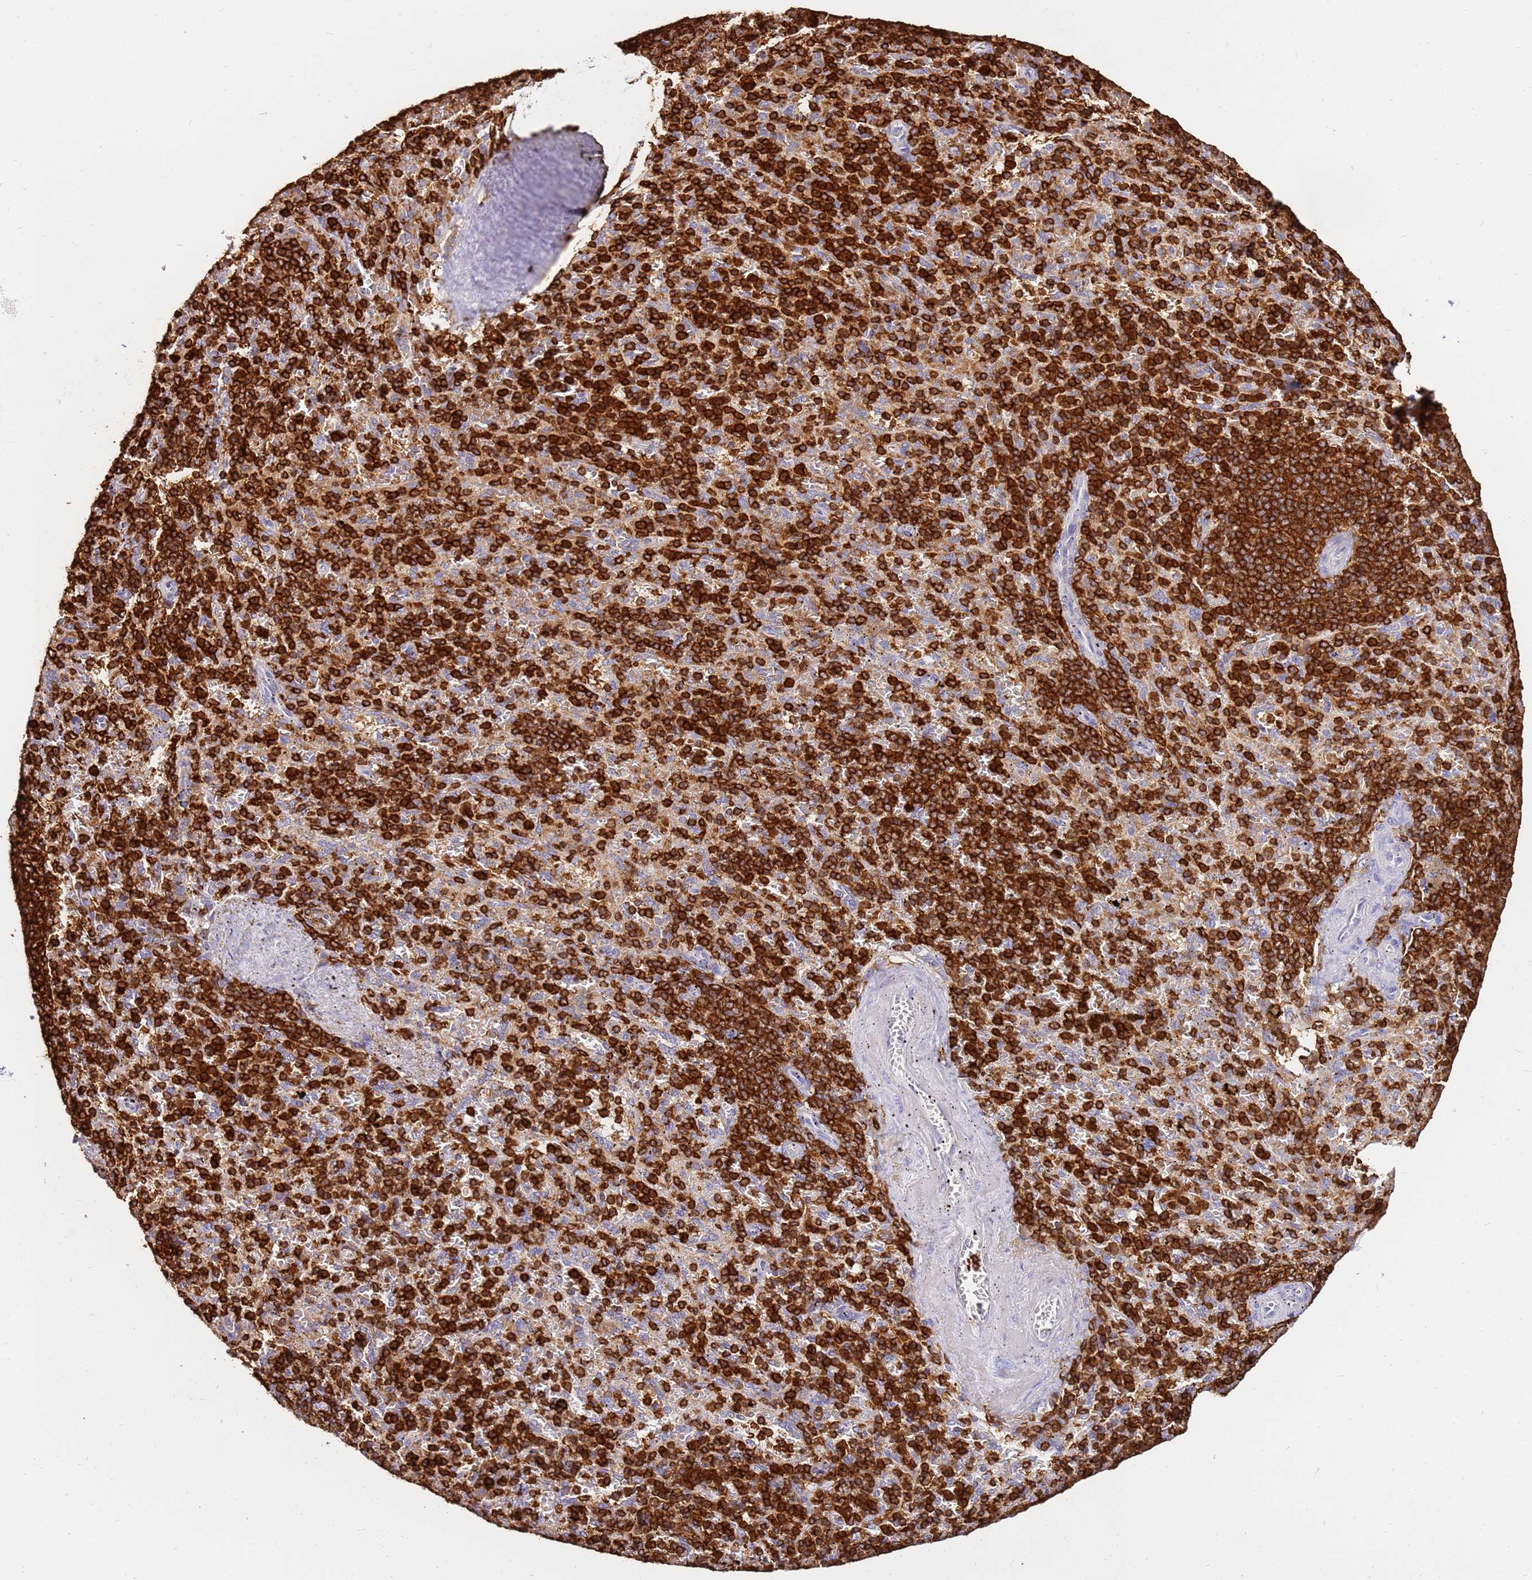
{"staining": {"intensity": "strong", "quantity": ">75%", "location": "cytoplasmic/membranous"}, "tissue": "spleen", "cell_type": "Cells in red pulp", "image_type": "normal", "snomed": [{"axis": "morphology", "description": "Normal tissue, NOS"}, {"axis": "topography", "description": "Spleen"}], "caption": "High-magnification brightfield microscopy of normal spleen stained with DAB (3,3'-diaminobenzidine) (brown) and counterstained with hematoxylin (blue). cells in red pulp exhibit strong cytoplasmic/membranous staining is identified in approximately>75% of cells.", "gene": "CORO1A", "patient": {"sex": "male", "age": 82}}